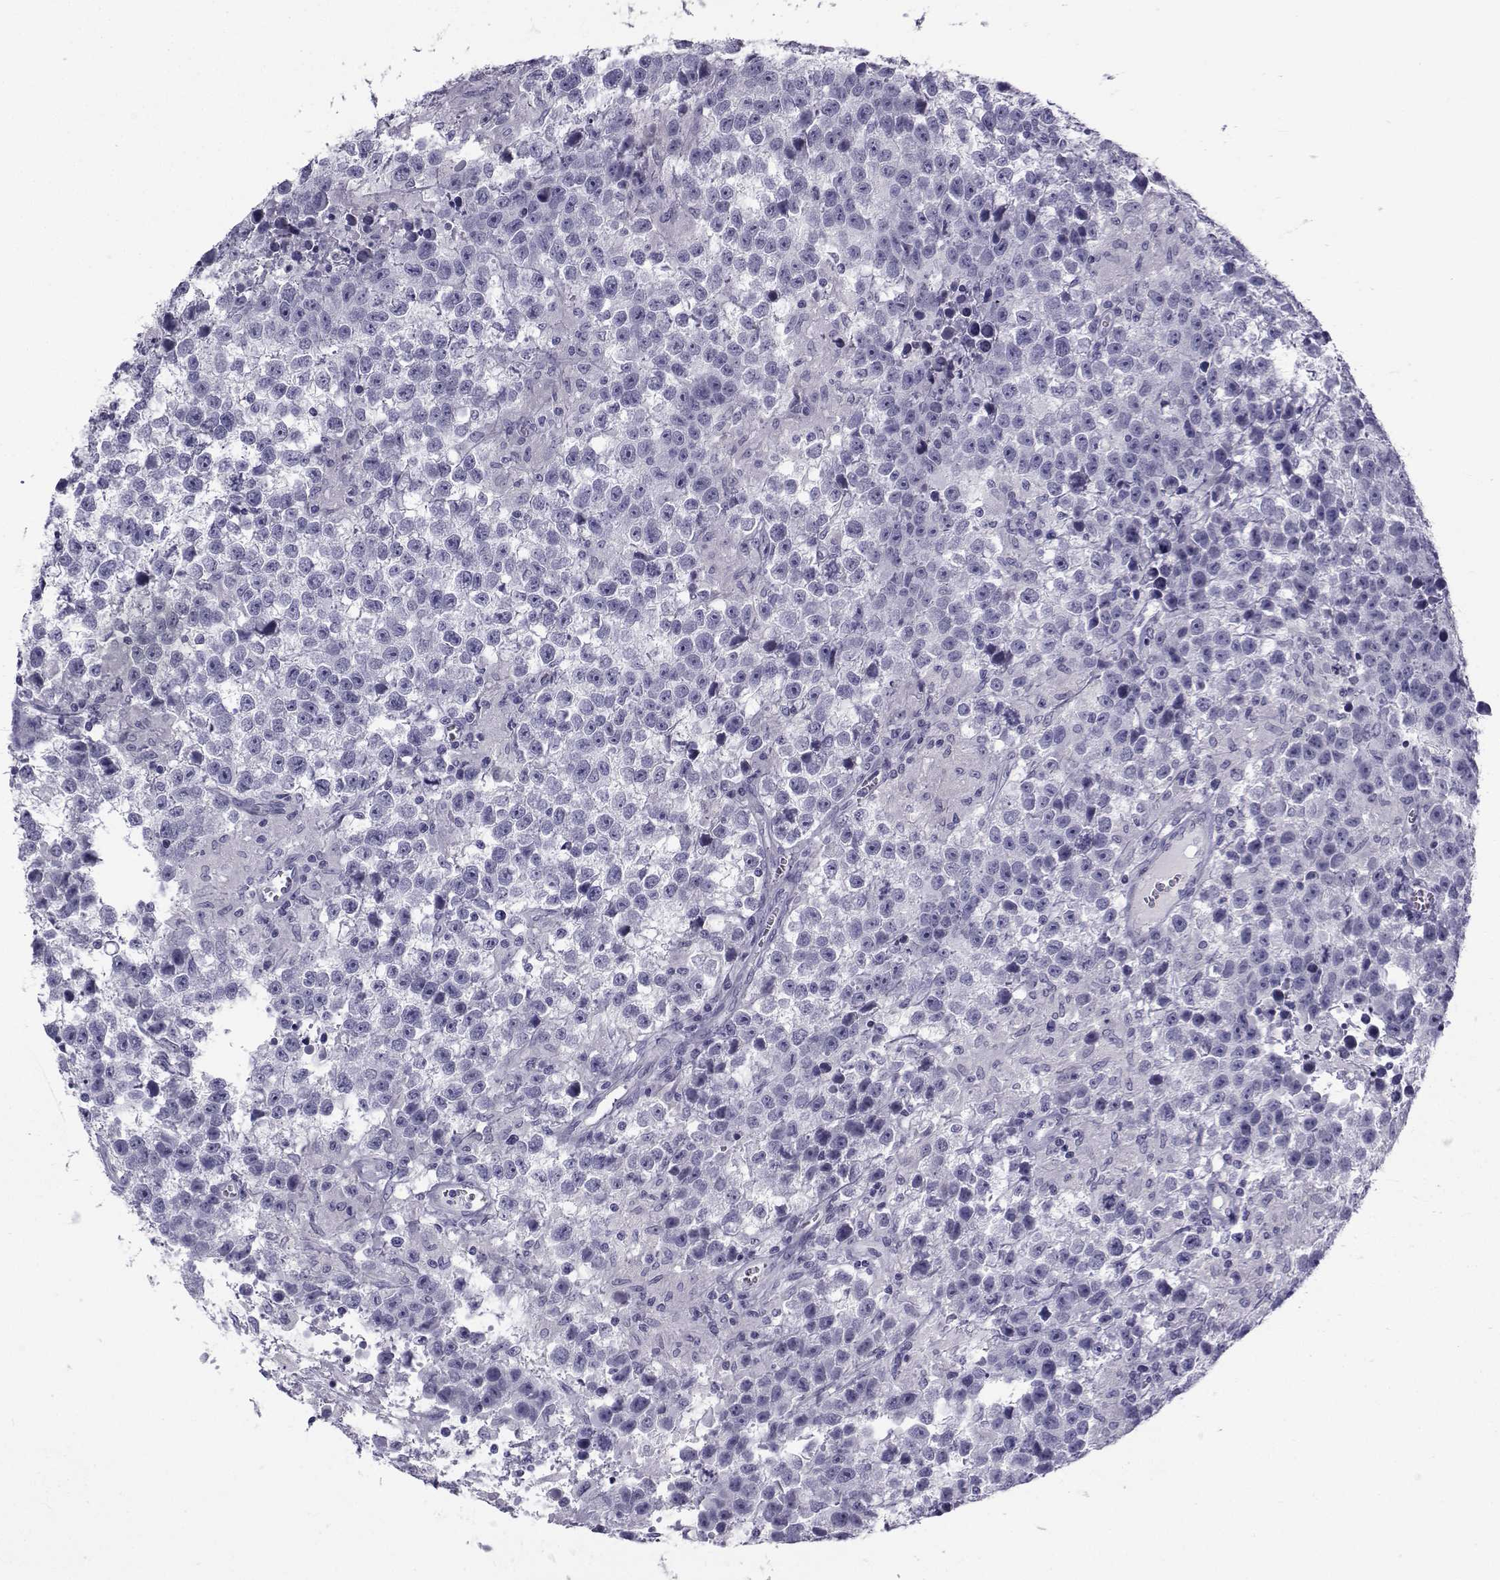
{"staining": {"intensity": "negative", "quantity": "none", "location": "none"}, "tissue": "testis cancer", "cell_type": "Tumor cells", "image_type": "cancer", "snomed": [{"axis": "morphology", "description": "Seminoma, NOS"}, {"axis": "topography", "description": "Testis"}], "caption": "The photomicrograph shows no significant positivity in tumor cells of testis seminoma.", "gene": "SPANXD", "patient": {"sex": "male", "age": 43}}